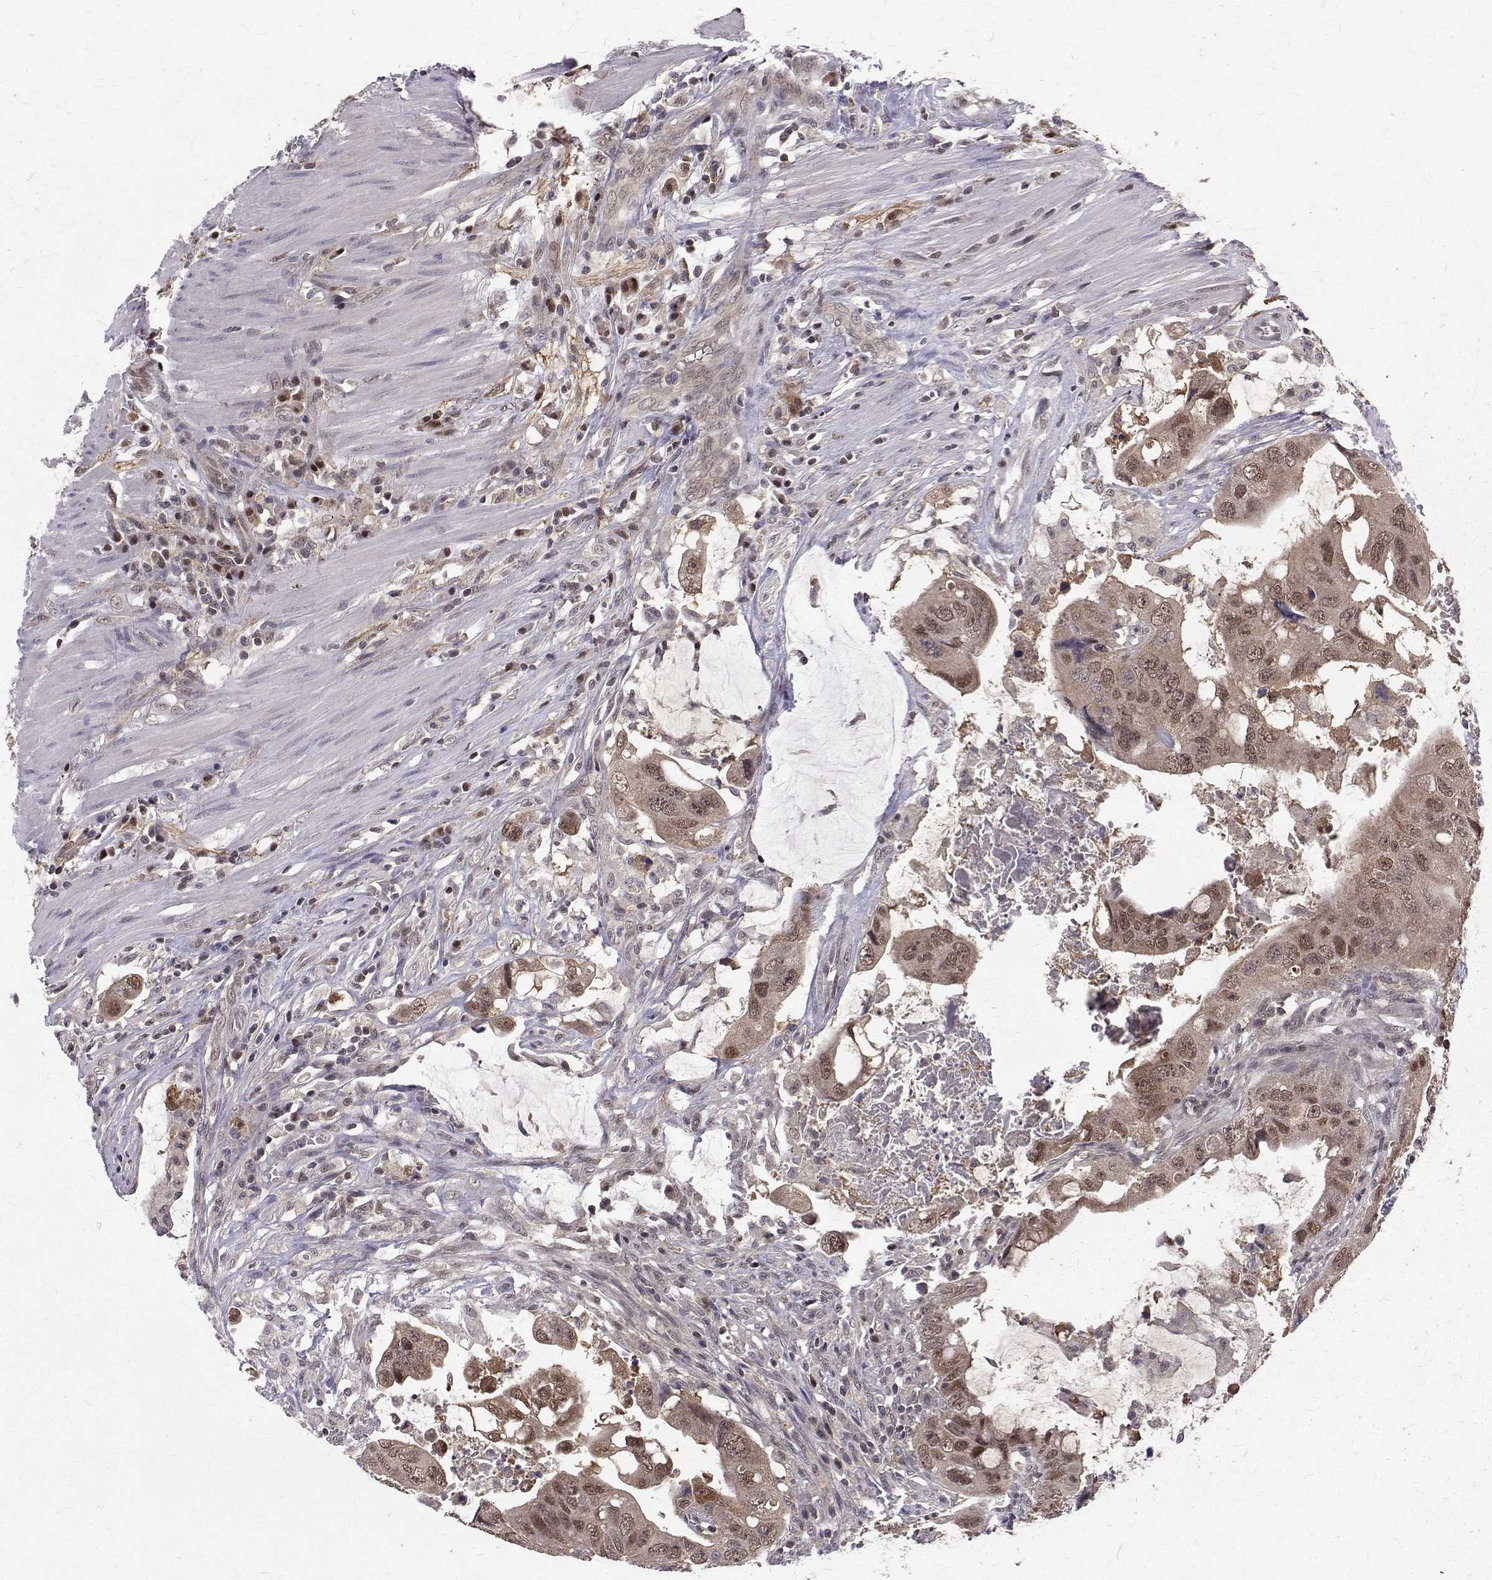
{"staining": {"intensity": "weak", "quantity": ">75%", "location": "cytoplasmic/membranous,nuclear"}, "tissue": "colorectal cancer", "cell_type": "Tumor cells", "image_type": "cancer", "snomed": [{"axis": "morphology", "description": "Adenocarcinoma, NOS"}, {"axis": "topography", "description": "Colon"}], "caption": "A photomicrograph of human colorectal cancer stained for a protein reveals weak cytoplasmic/membranous and nuclear brown staining in tumor cells.", "gene": "NIF3L1", "patient": {"sex": "male", "age": 57}}